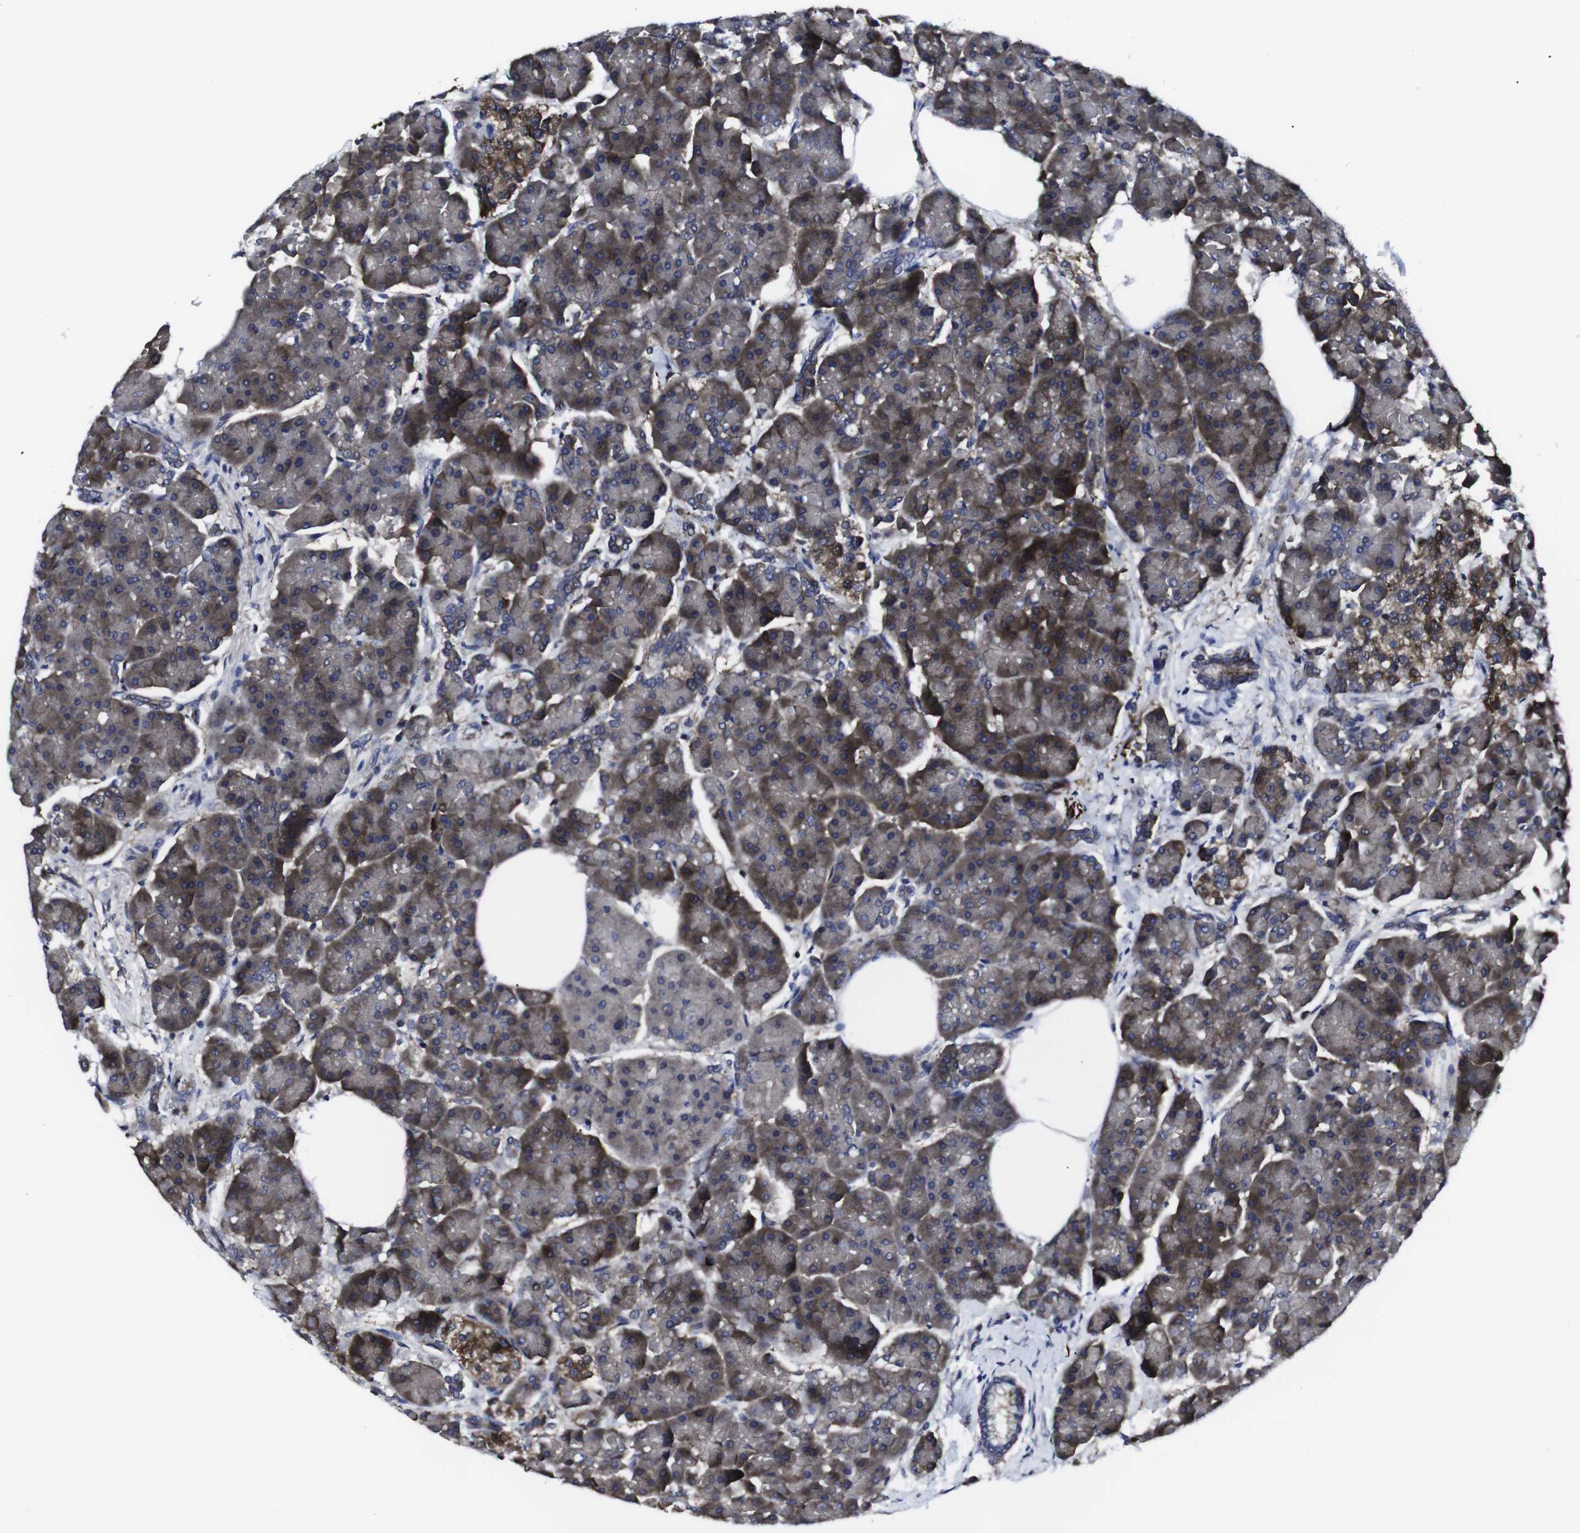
{"staining": {"intensity": "moderate", "quantity": ">75%", "location": "cytoplasmic/membranous"}, "tissue": "pancreas", "cell_type": "Exocrine glandular cells", "image_type": "normal", "snomed": [{"axis": "morphology", "description": "Normal tissue, NOS"}, {"axis": "topography", "description": "Pancreas"}], "caption": "Immunohistochemistry (DAB (3,3'-diaminobenzidine)) staining of unremarkable pancreas reveals moderate cytoplasmic/membranous protein staining in approximately >75% of exocrine glandular cells. (brown staining indicates protein expression, while blue staining denotes nuclei).", "gene": "HPRT1", "patient": {"sex": "female", "age": 70}}